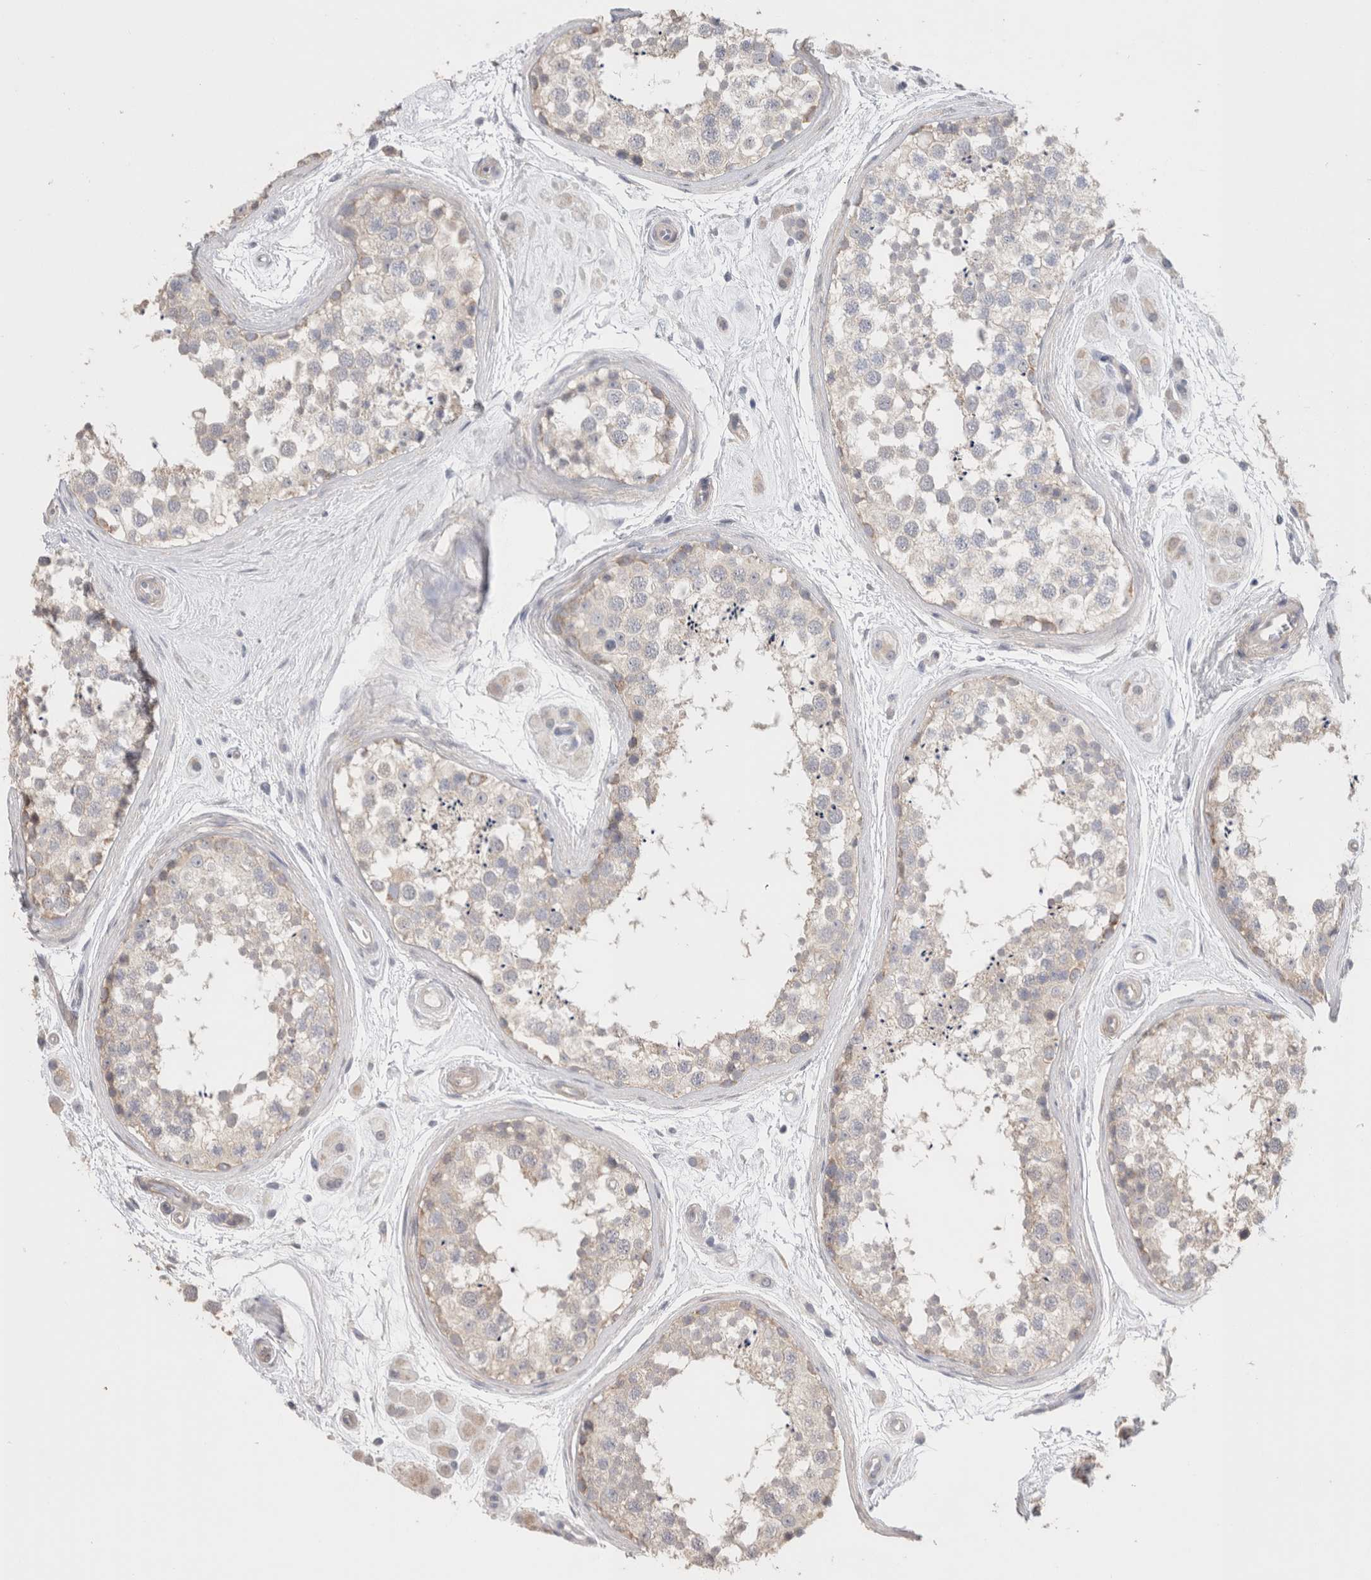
{"staining": {"intensity": "weak", "quantity": "25%-75%", "location": "cytoplasmic/membranous"}, "tissue": "testis", "cell_type": "Cells in seminiferous ducts", "image_type": "normal", "snomed": [{"axis": "morphology", "description": "Normal tissue, NOS"}, {"axis": "topography", "description": "Testis"}], "caption": "Testis stained with DAB (3,3'-diaminobenzidine) immunohistochemistry (IHC) demonstrates low levels of weak cytoplasmic/membranous staining in about 25%-75% of cells in seminiferous ducts. The staining was performed using DAB to visualize the protein expression in brown, while the nuclei were stained in blue with hematoxylin (Magnification: 20x).", "gene": "DMD", "patient": {"sex": "male", "age": 56}}